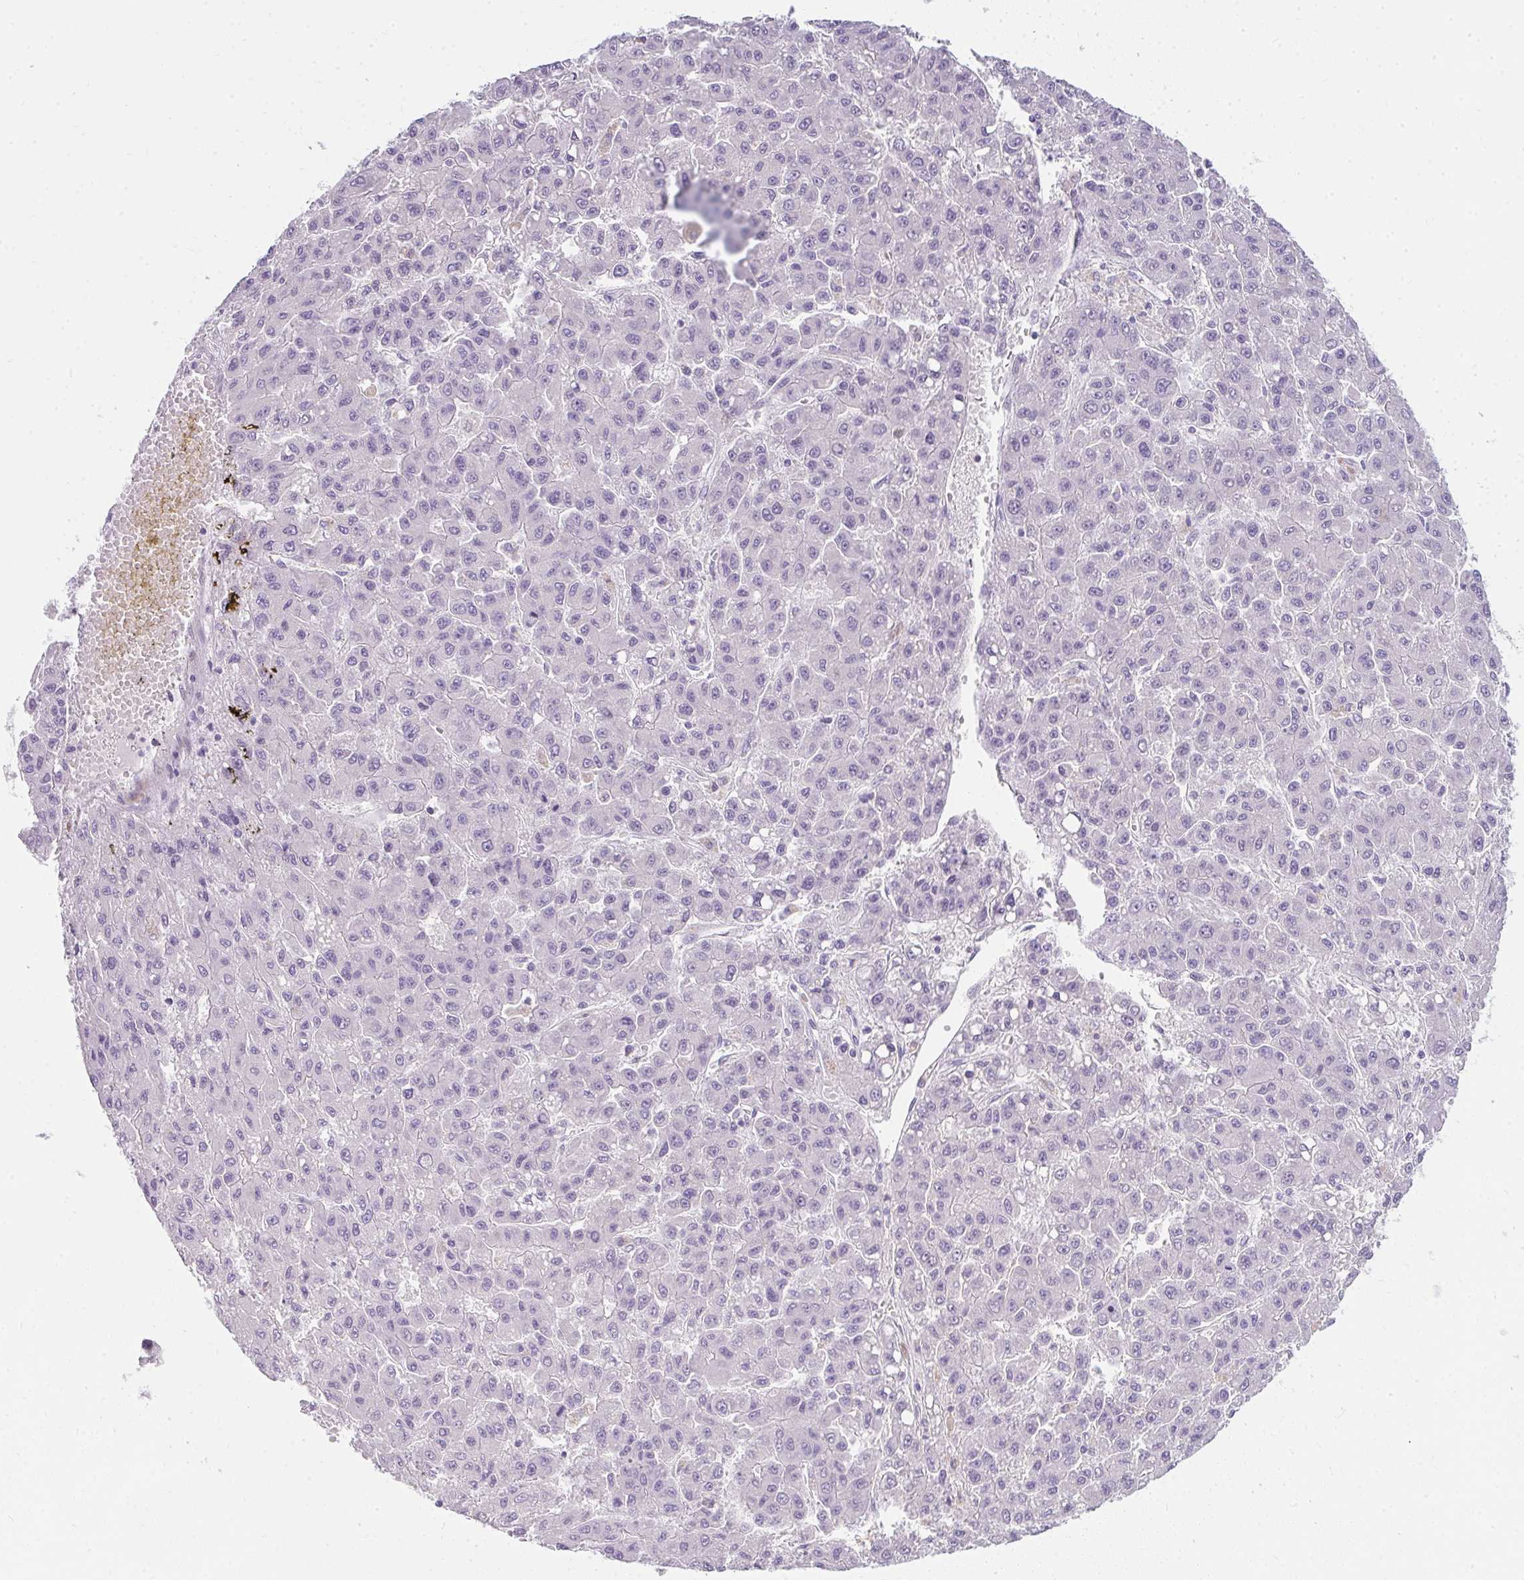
{"staining": {"intensity": "negative", "quantity": "none", "location": "none"}, "tissue": "liver cancer", "cell_type": "Tumor cells", "image_type": "cancer", "snomed": [{"axis": "morphology", "description": "Carcinoma, Hepatocellular, NOS"}, {"axis": "topography", "description": "Liver"}], "caption": "IHC of liver hepatocellular carcinoma reveals no staining in tumor cells.", "gene": "PPP1R3G", "patient": {"sex": "male", "age": 70}}